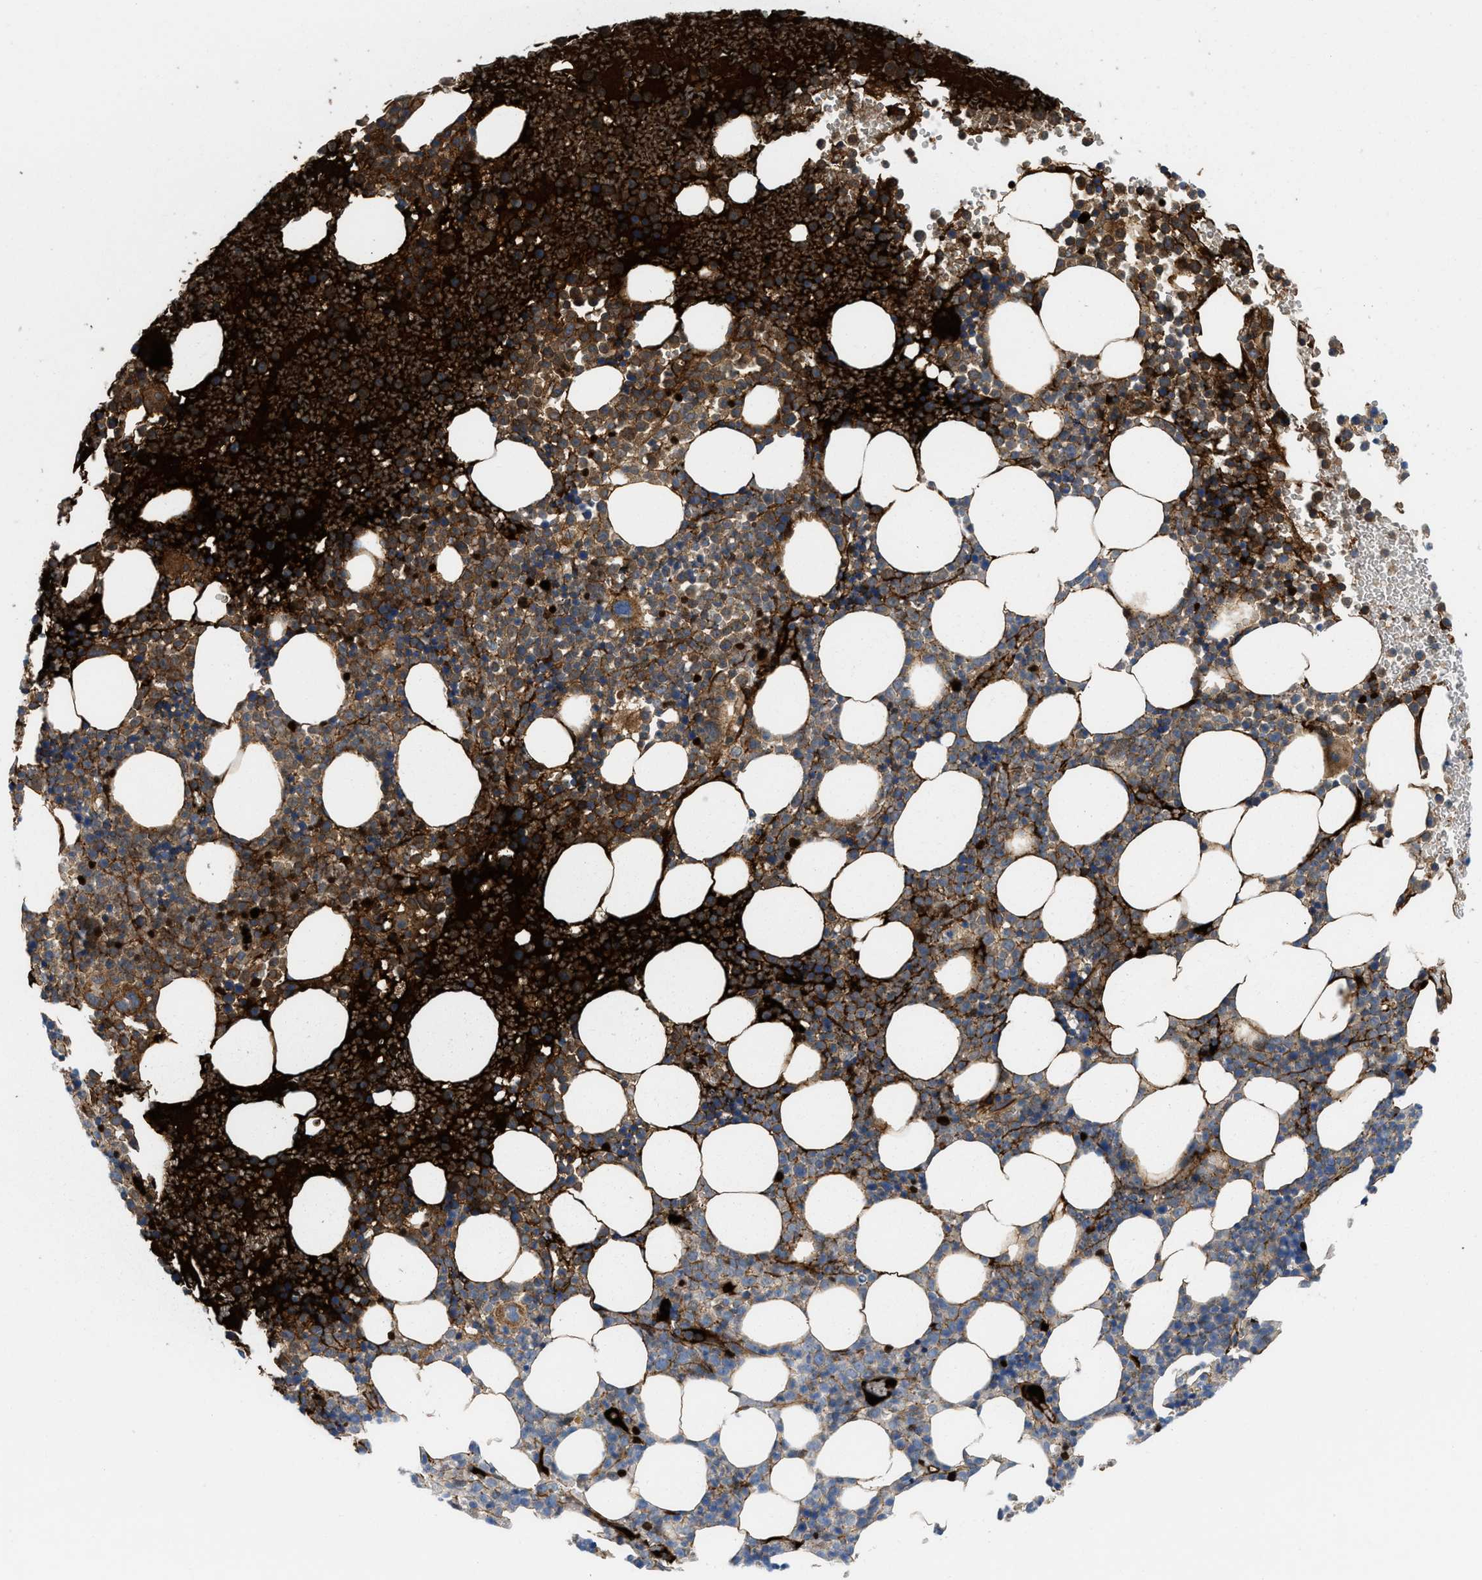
{"staining": {"intensity": "moderate", "quantity": "25%-75%", "location": "cytoplasmic/membranous"}, "tissue": "bone marrow", "cell_type": "Hematopoietic cells", "image_type": "normal", "snomed": [{"axis": "morphology", "description": "Normal tissue, NOS"}, {"axis": "morphology", "description": "Inflammation, NOS"}, {"axis": "topography", "description": "Bone marrow"}], "caption": "Protein analysis of unremarkable bone marrow reveals moderate cytoplasmic/membranous staining in about 25%-75% of hematopoietic cells.", "gene": "LEF1", "patient": {"sex": "female", "age": 67}}